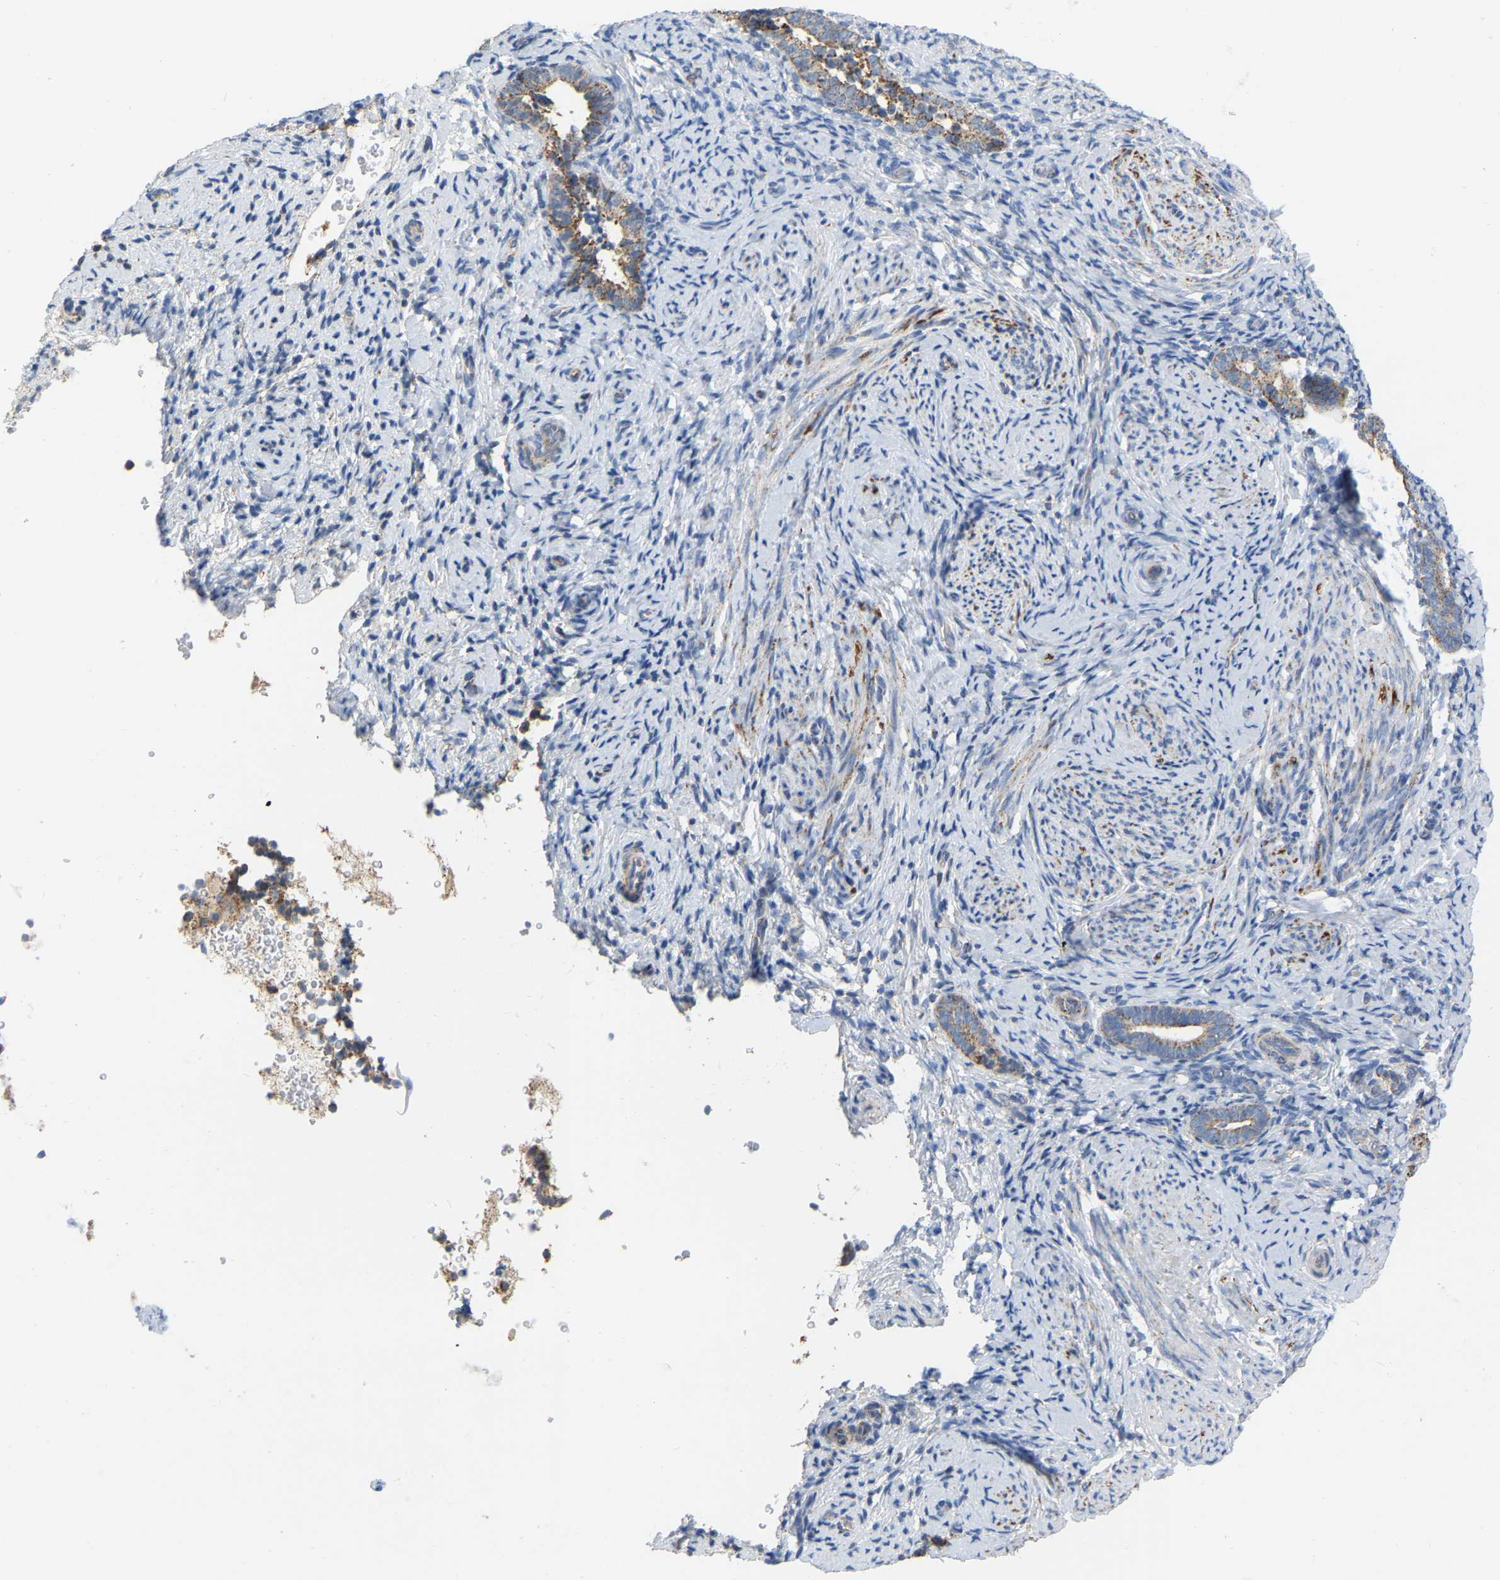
{"staining": {"intensity": "weak", "quantity": "<25%", "location": "cytoplasmic/membranous"}, "tissue": "endometrium", "cell_type": "Cells in endometrial stroma", "image_type": "normal", "snomed": [{"axis": "morphology", "description": "Normal tissue, NOS"}, {"axis": "topography", "description": "Endometrium"}], "caption": "This is a histopathology image of immunohistochemistry staining of benign endometrium, which shows no staining in cells in endometrial stroma. (IHC, brightfield microscopy, high magnification).", "gene": "CBLB", "patient": {"sex": "female", "age": 51}}